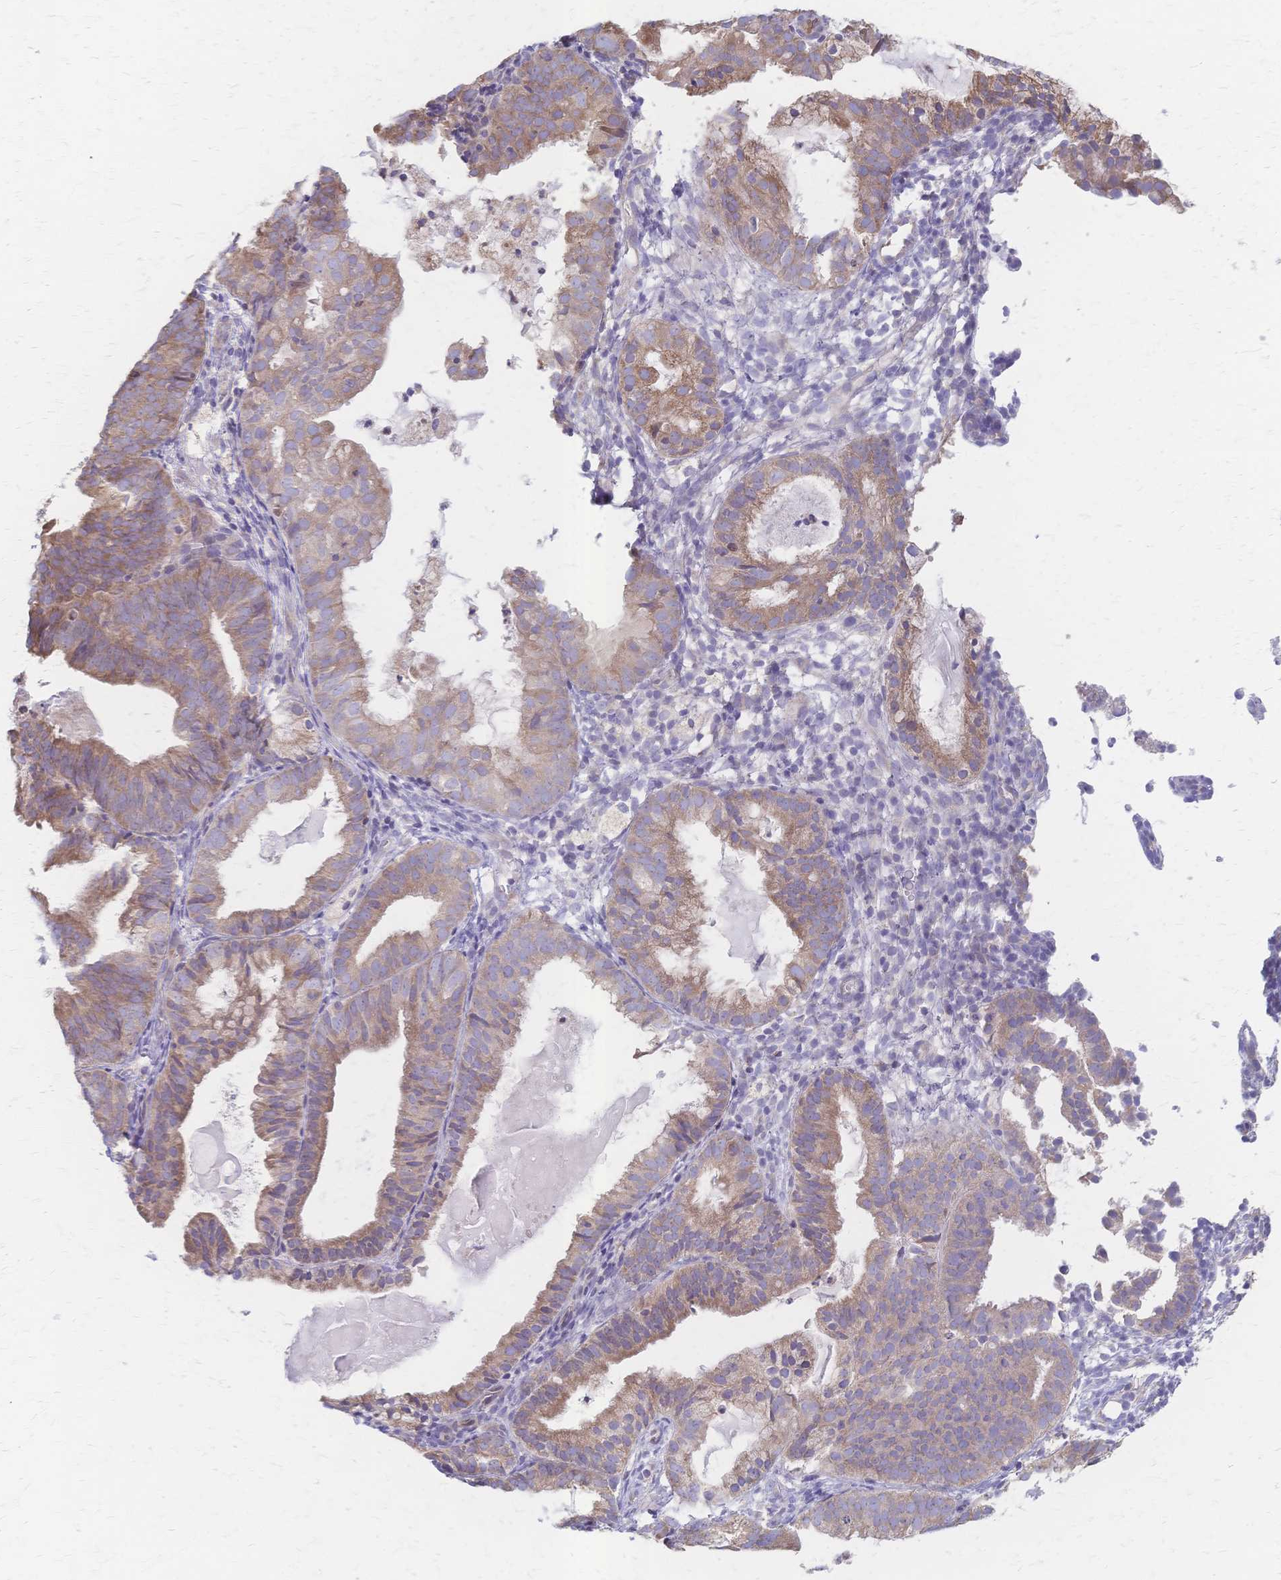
{"staining": {"intensity": "moderate", "quantity": "25%-75%", "location": "cytoplasmic/membranous"}, "tissue": "endometrial cancer", "cell_type": "Tumor cells", "image_type": "cancer", "snomed": [{"axis": "morphology", "description": "Adenocarcinoma, NOS"}, {"axis": "topography", "description": "Endometrium"}], "caption": "Endometrial cancer was stained to show a protein in brown. There is medium levels of moderate cytoplasmic/membranous staining in approximately 25%-75% of tumor cells. (brown staining indicates protein expression, while blue staining denotes nuclei).", "gene": "CYB5A", "patient": {"sex": "female", "age": 80}}